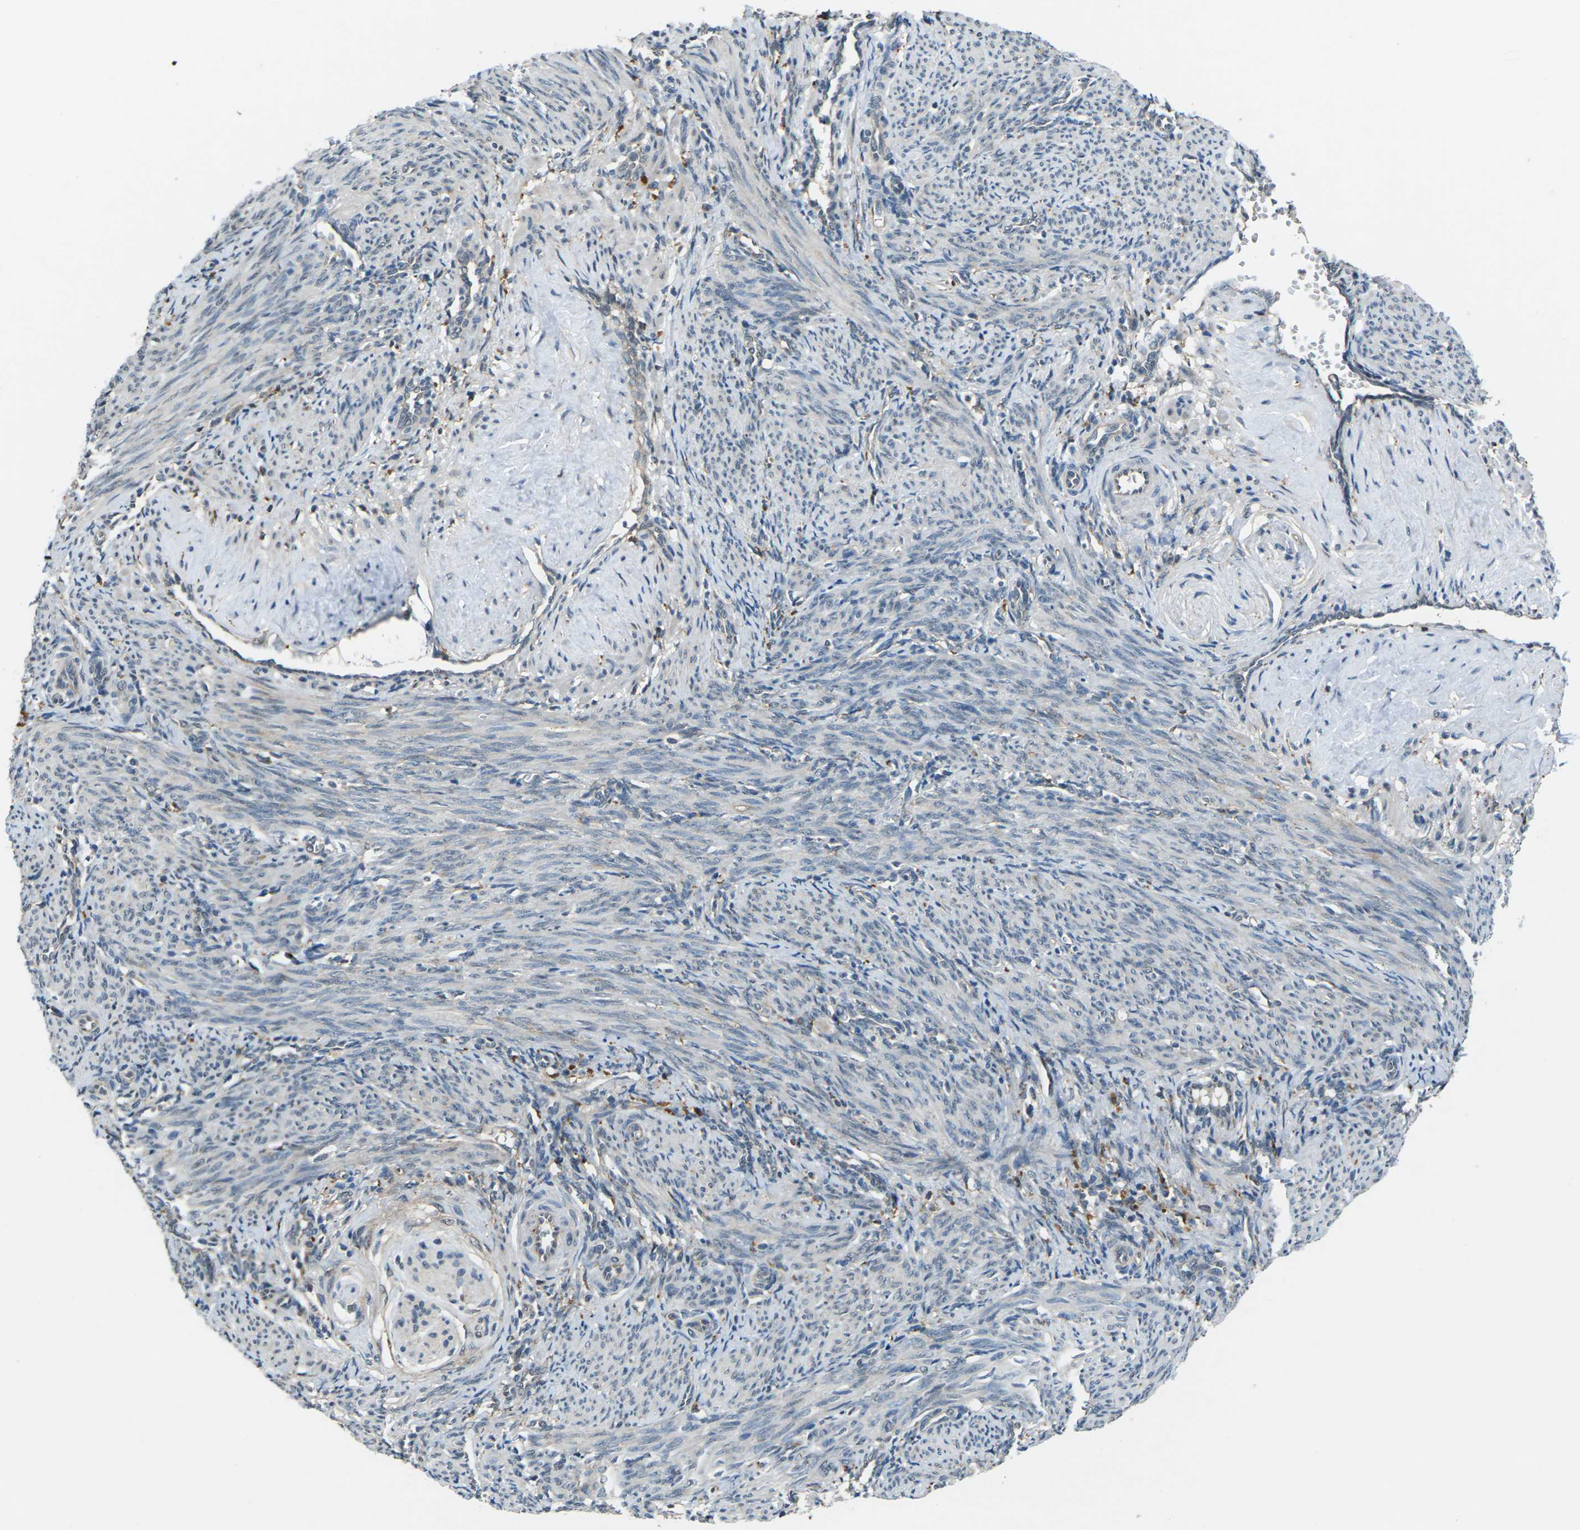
{"staining": {"intensity": "weak", "quantity": "<25%", "location": "cytoplasmic/membranous"}, "tissue": "smooth muscle", "cell_type": "Smooth muscle cells", "image_type": "normal", "snomed": [{"axis": "morphology", "description": "Normal tissue, NOS"}, {"axis": "topography", "description": "Endometrium"}], "caption": "Immunohistochemistry (IHC) micrograph of normal smooth muscle: human smooth muscle stained with DAB (3,3'-diaminobenzidine) exhibits no significant protein positivity in smooth muscle cells.", "gene": "SLC31A2", "patient": {"sex": "female", "age": 33}}